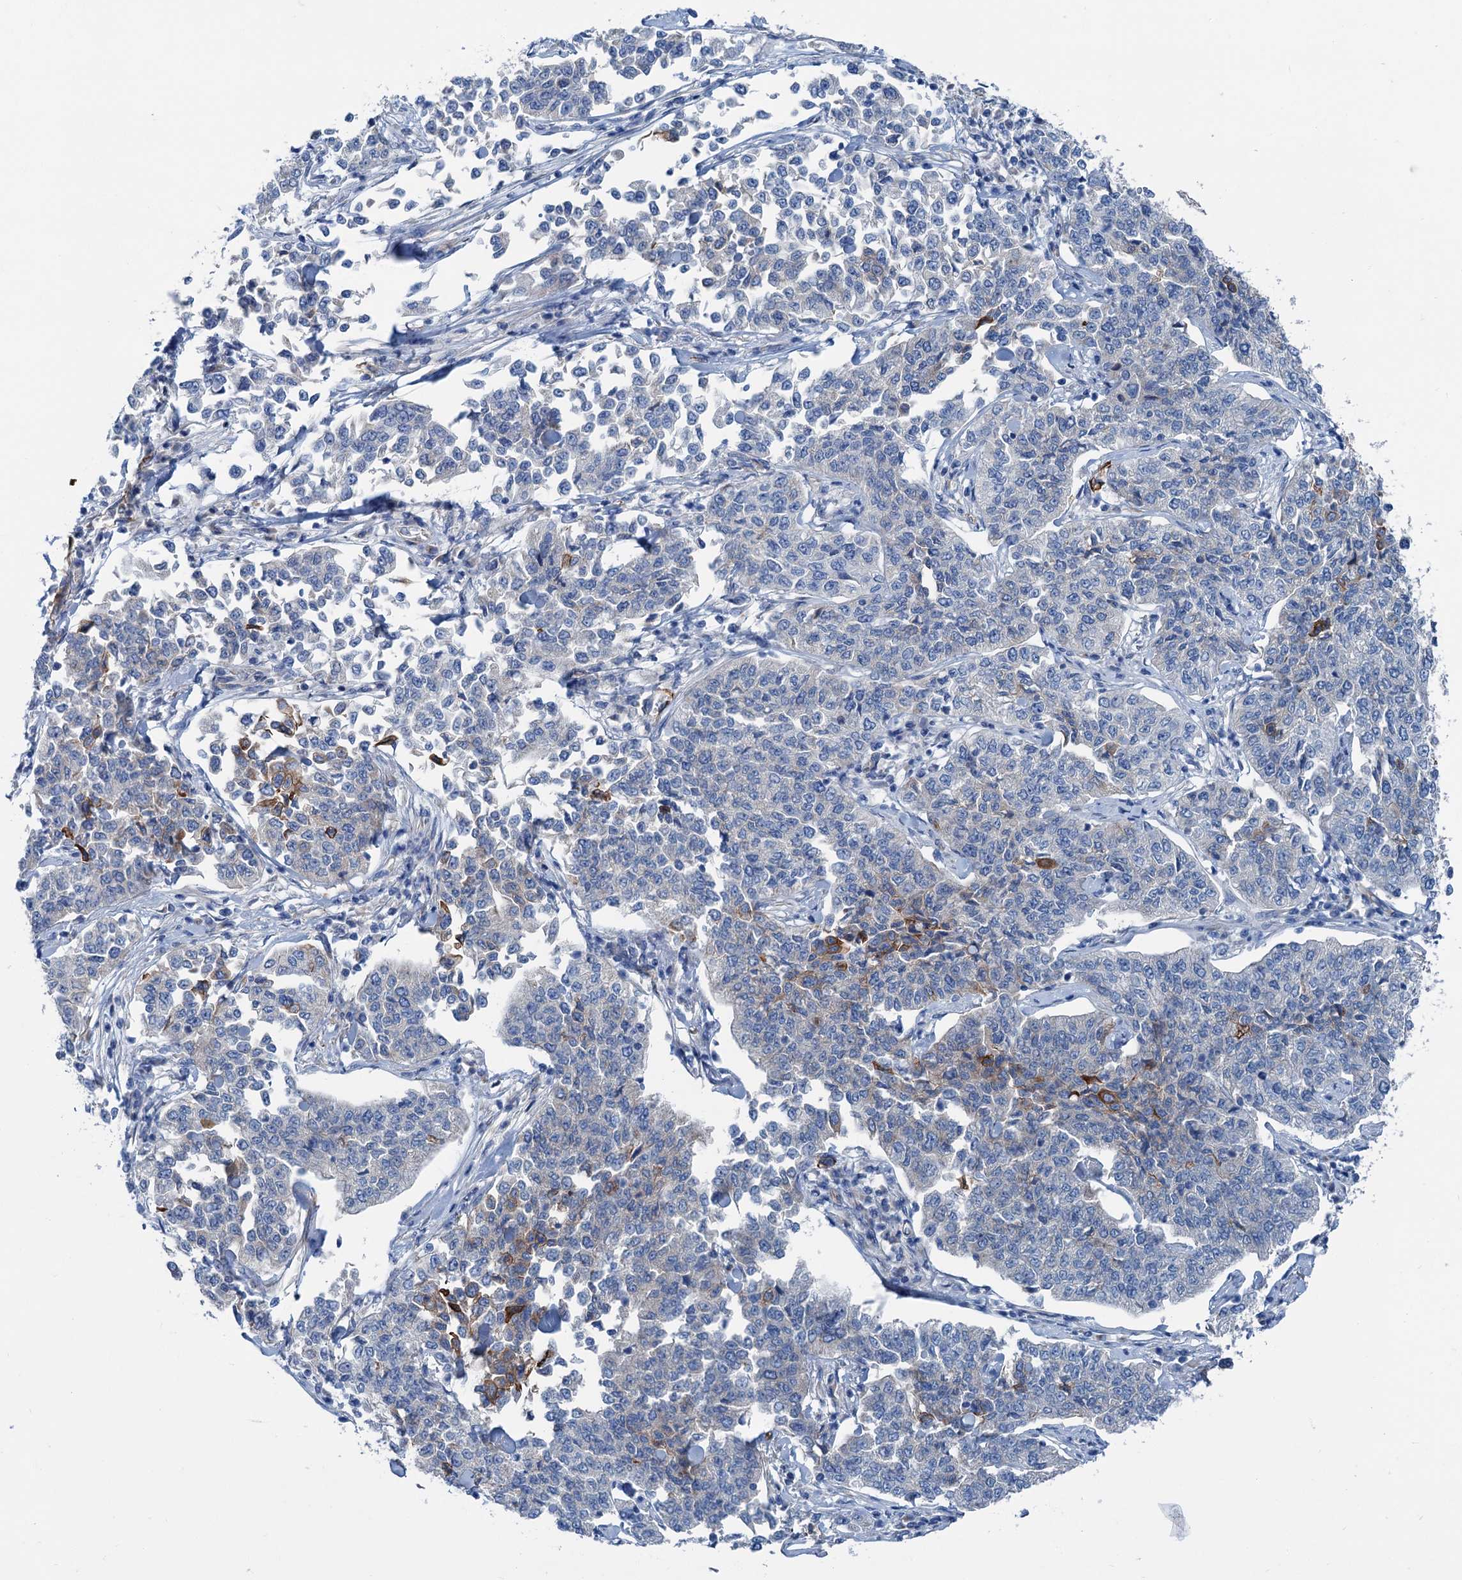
{"staining": {"intensity": "negative", "quantity": "none", "location": "none"}, "tissue": "cervical cancer", "cell_type": "Tumor cells", "image_type": "cancer", "snomed": [{"axis": "morphology", "description": "Squamous cell carcinoma, NOS"}, {"axis": "topography", "description": "Cervix"}], "caption": "An immunohistochemistry (IHC) image of cervical cancer (squamous cell carcinoma) is shown. There is no staining in tumor cells of cervical cancer (squamous cell carcinoma).", "gene": "CALCOCO1", "patient": {"sex": "female", "age": 35}}